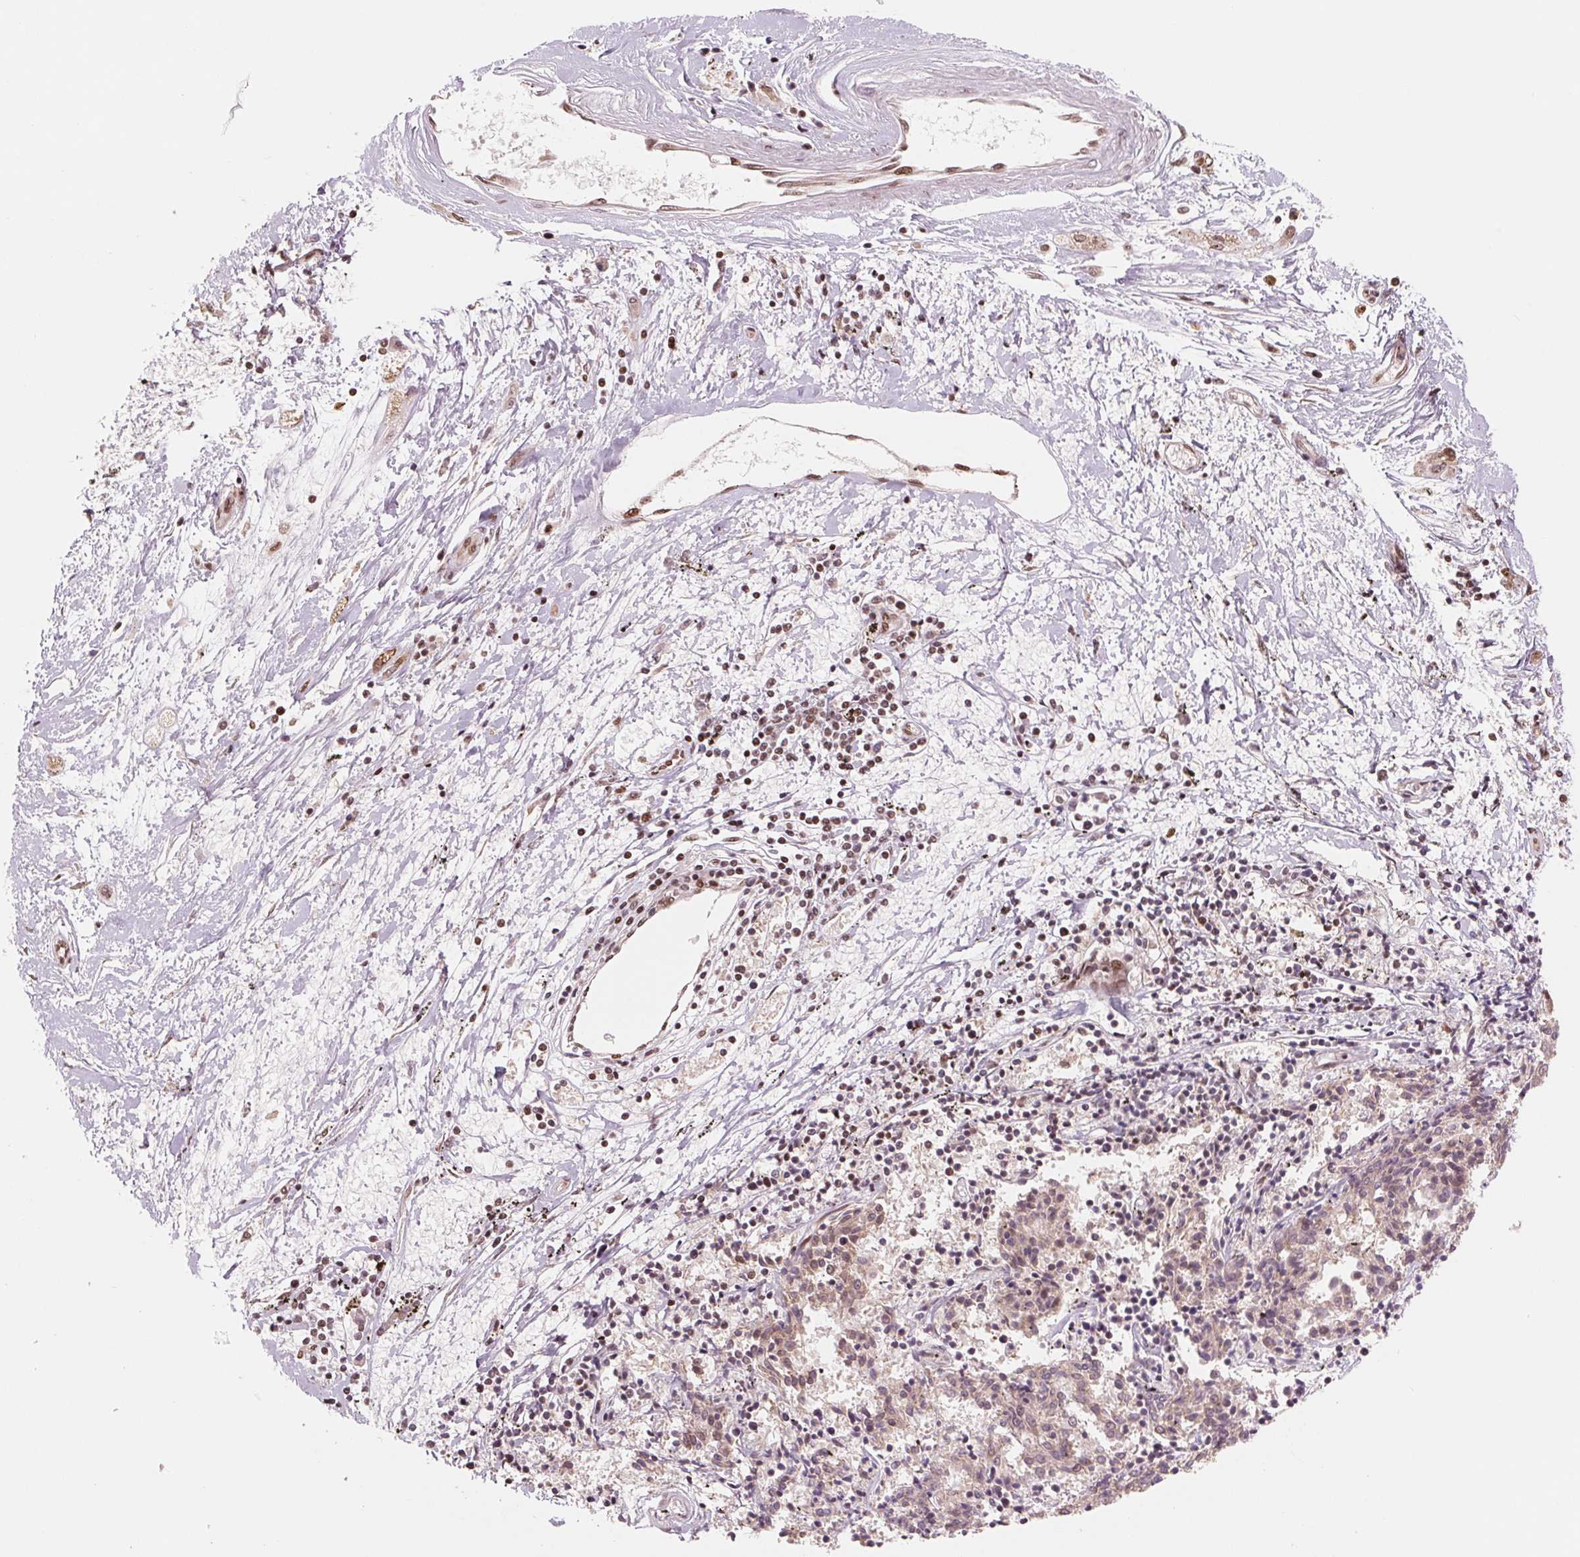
{"staining": {"intensity": "moderate", "quantity": "<25%", "location": "nuclear"}, "tissue": "melanoma", "cell_type": "Tumor cells", "image_type": "cancer", "snomed": [{"axis": "morphology", "description": "Malignant melanoma, NOS"}, {"axis": "topography", "description": "Skin"}], "caption": "High-power microscopy captured an IHC image of melanoma, revealing moderate nuclear staining in about <25% of tumor cells.", "gene": "TTLL9", "patient": {"sex": "female", "age": 72}}